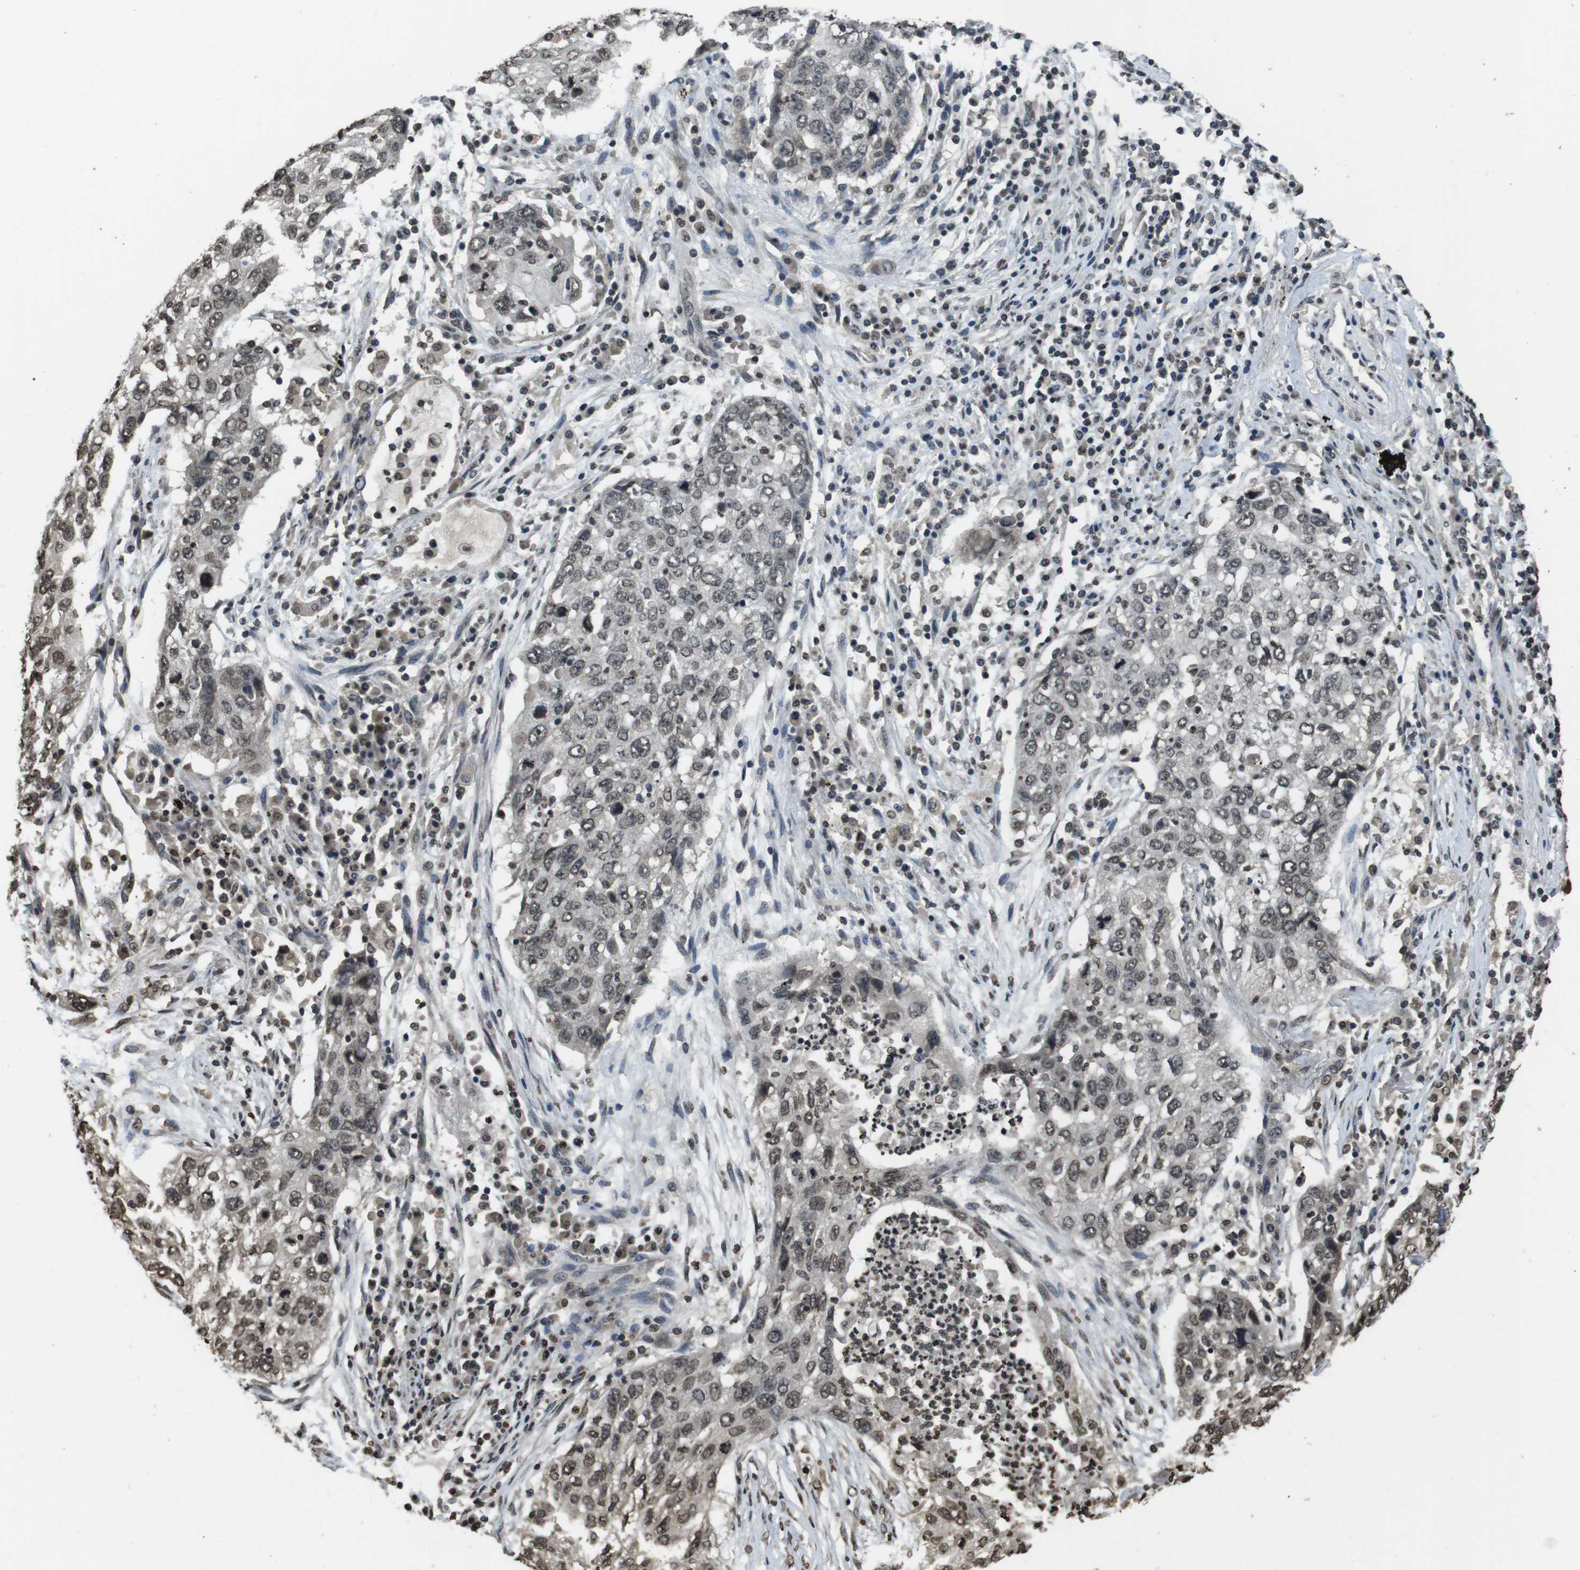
{"staining": {"intensity": "weak", "quantity": "25%-75%", "location": "nuclear"}, "tissue": "lung cancer", "cell_type": "Tumor cells", "image_type": "cancer", "snomed": [{"axis": "morphology", "description": "Squamous cell carcinoma, NOS"}, {"axis": "topography", "description": "Lung"}], "caption": "IHC histopathology image of neoplastic tissue: human squamous cell carcinoma (lung) stained using IHC displays low levels of weak protein expression localized specifically in the nuclear of tumor cells, appearing as a nuclear brown color.", "gene": "MAF", "patient": {"sex": "female", "age": 63}}